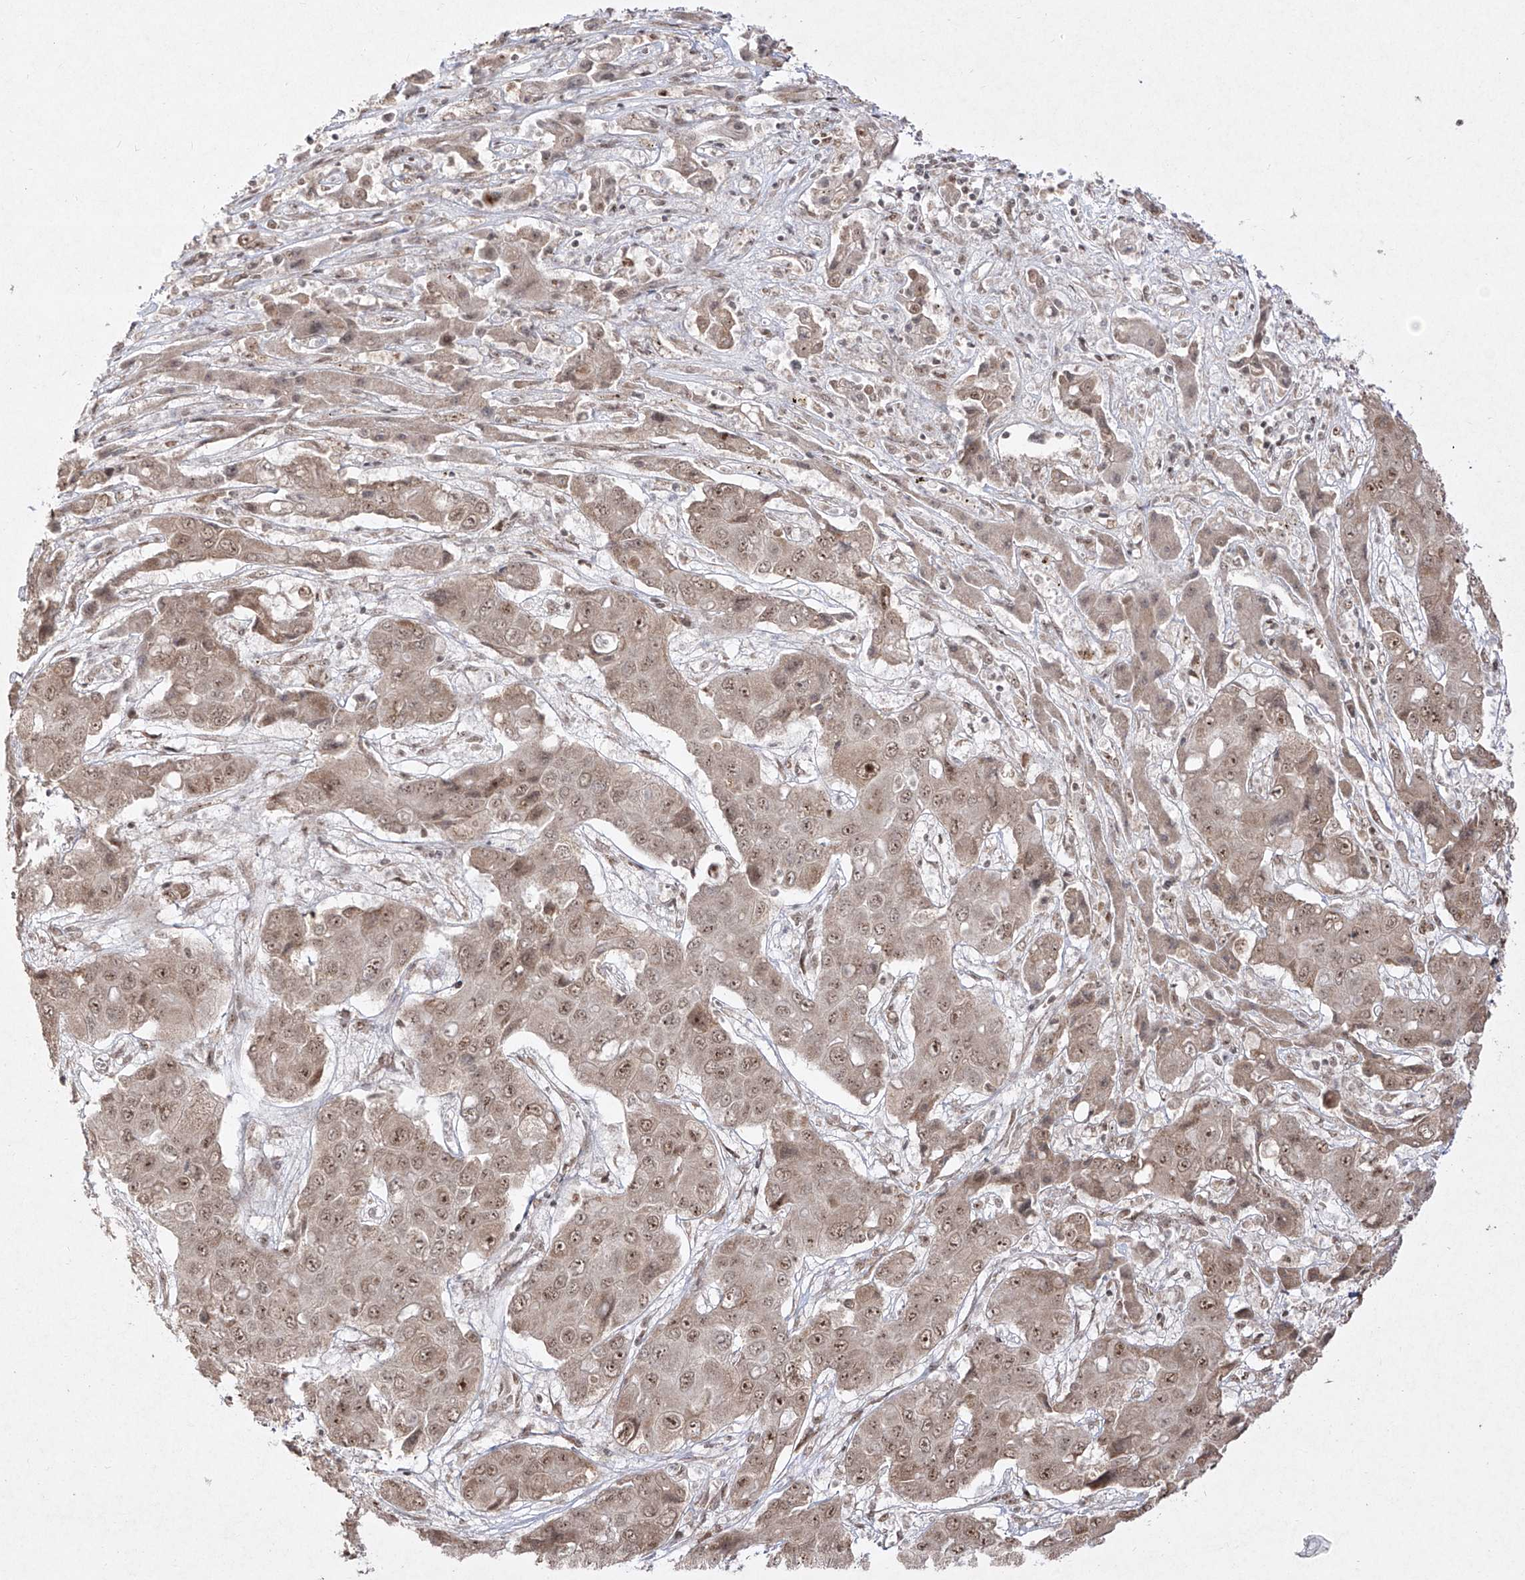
{"staining": {"intensity": "moderate", "quantity": ">75%", "location": "nuclear"}, "tissue": "liver cancer", "cell_type": "Tumor cells", "image_type": "cancer", "snomed": [{"axis": "morphology", "description": "Cholangiocarcinoma"}, {"axis": "topography", "description": "Liver"}], "caption": "This is a photomicrograph of IHC staining of liver cholangiocarcinoma, which shows moderate expression in the nuclear of tumor cells.", "gene": "SNRNP27", "patient": {"sex": "male", "age": 67}}